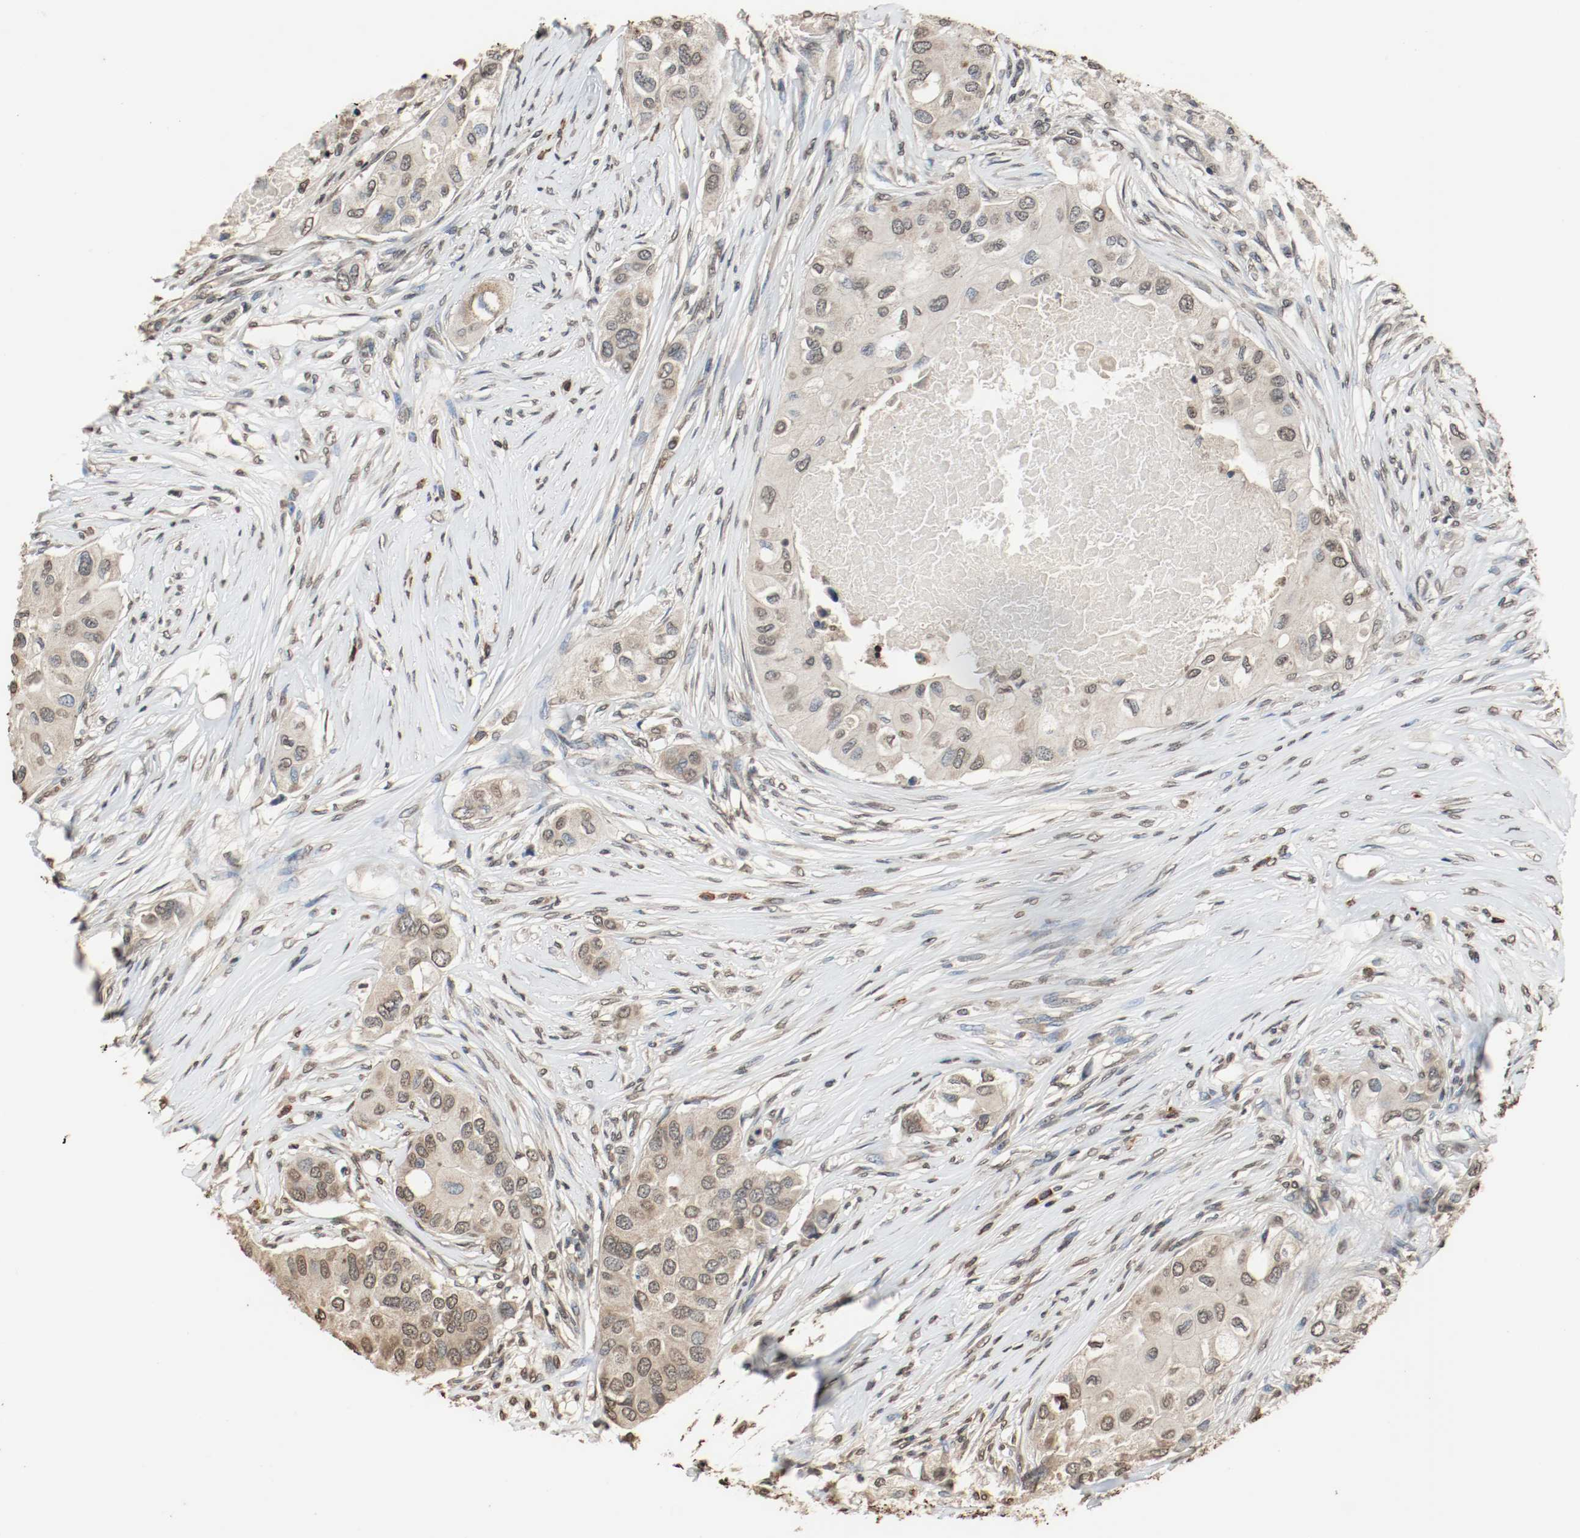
{"staining": {"intensity": "weak", "quantity": "25%-75%", "location": "cytoplasmic/membranous"}, "tissue": "breast cancer", "cell_type": "Tumor cells", "image_type": "cancer", "snomed": [{"axis": "morphology", "description": "Normal tissue, NOS"}, {"axis": "morphology", "description": "Duct carcinoma"}, {"axis": "topography", "description": "Breast"}], "caption": "Weak cytoplasmic/membranous staining is identified in about 25%-75% of tumor cells in breast cancer (invasive ductal carcinoma).", "gene": "RTN4", "patient": {"sex": "female", "age": 49}}